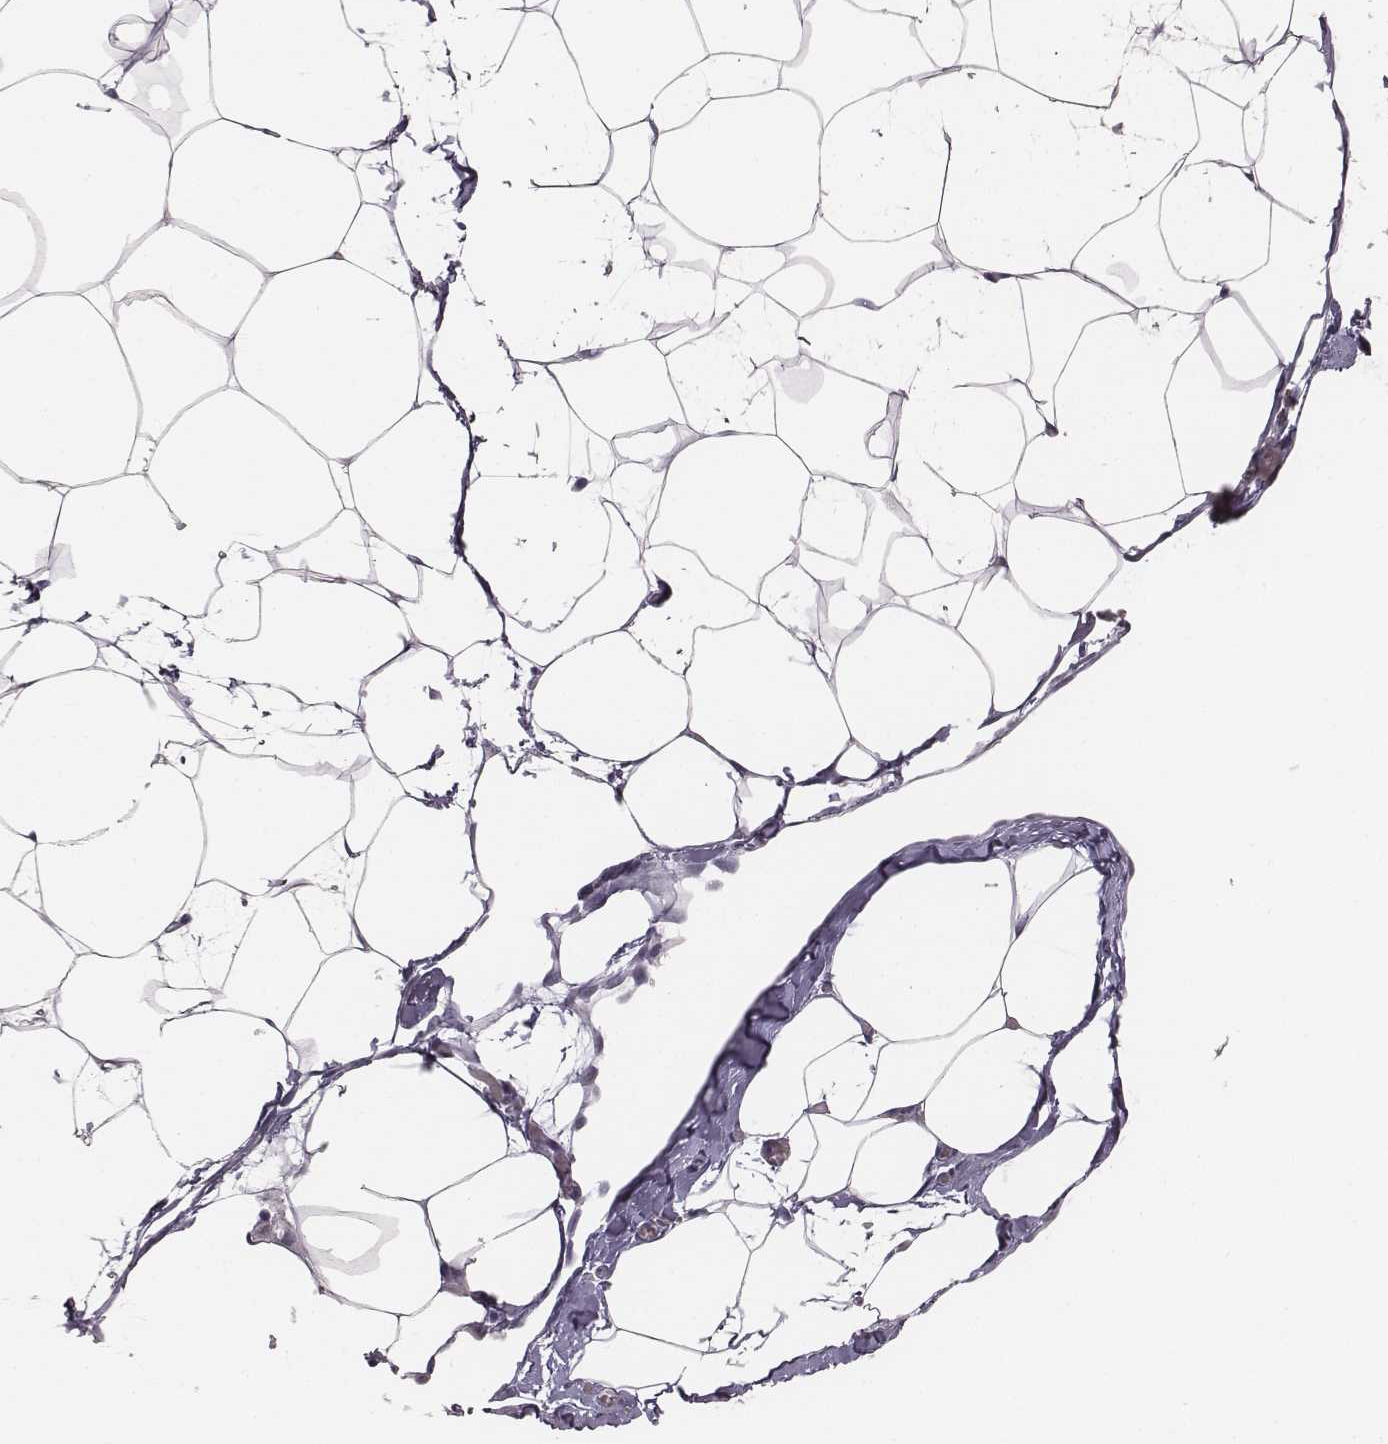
{"staining": {"intensity": "negative", "quantity": "none", "location": "none"}, "tissue": "adipose tissue", "cell_type": "Adipocytes", "image_type": "normal", "snomed": [{"axis": "morphology", "description": "Normal tissue, NOS"}, {"axis": "topography", "description": "Adipose tissue"}], "caption": "DAB (3,3'-diaminobenzidine) immunohistochemical staining of normal human adipose tissue demonstrates no significant expression in adipocytes. (Brightfield microscopy of DAB (3,3'-diaminobenzidine) immunohistochemistry at high magnification).", "gene": "NIFK", "patient": {"sex": "male", "age": 57}}